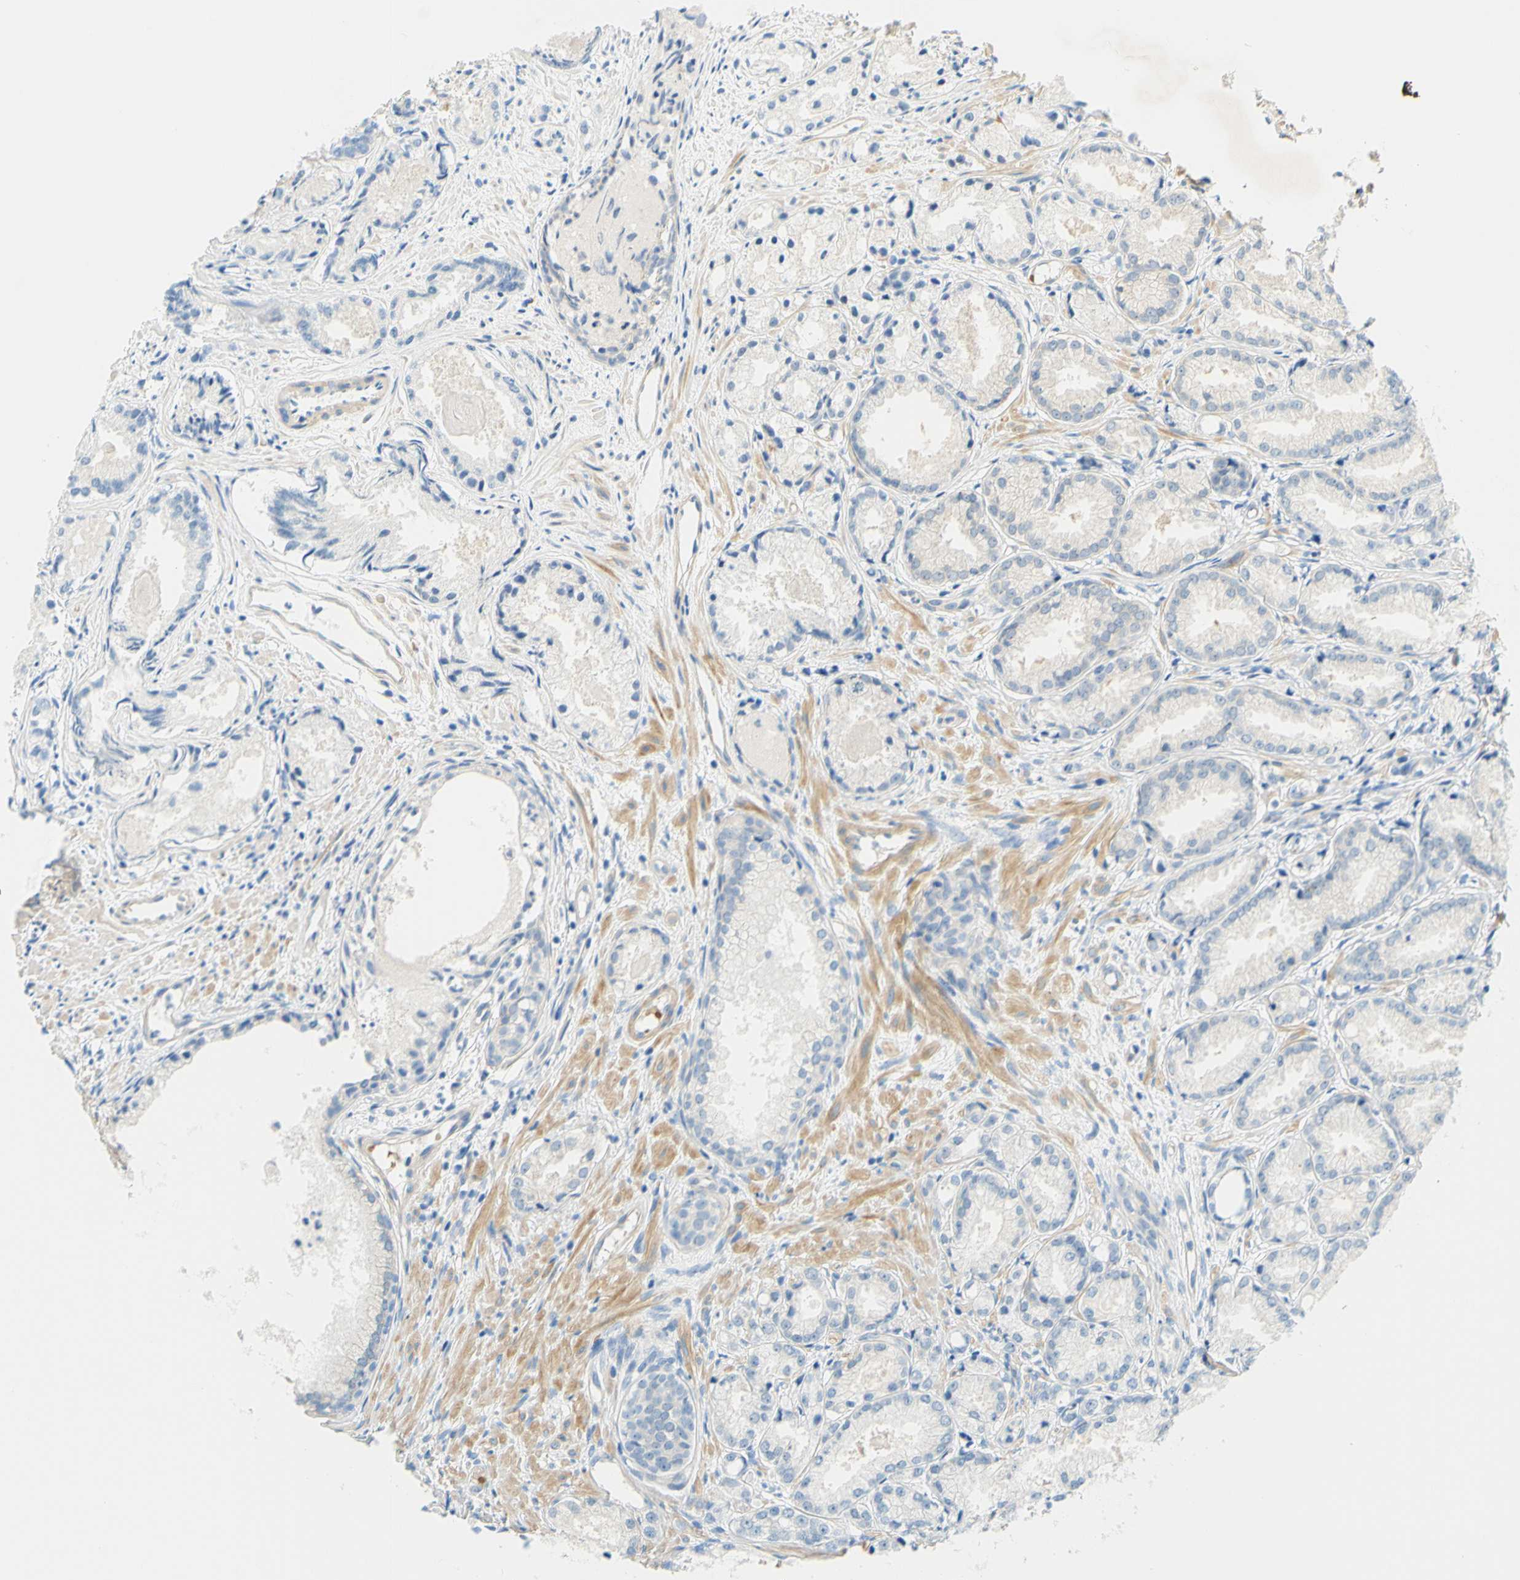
{"staining": {"intensity": "negative", "quantity": "none", "location": "none"}, "tissue": "prostate cancer", "cell_type": "Tumor cells", "image_type": "cancer", "snomed": [{"axis": "morphology", "description": "Adenocarcinoma, Low grade"}, {"axis": "topography", "description": "Prostate"}], "caption": "An immunohistochemistry micrograph of prostate cancer (low-grade adenocarcinoma) is shown. There is no staining in tumor cells of prostate cancer (low-grade adenocarcinoma). (DAB (3,3'-diaminobenzidine) immunohistochemistry (IHC) with hematoxylin counter stain).", "gene": "ENTREP2", "patient": {"sex": "male", "age": 72}}